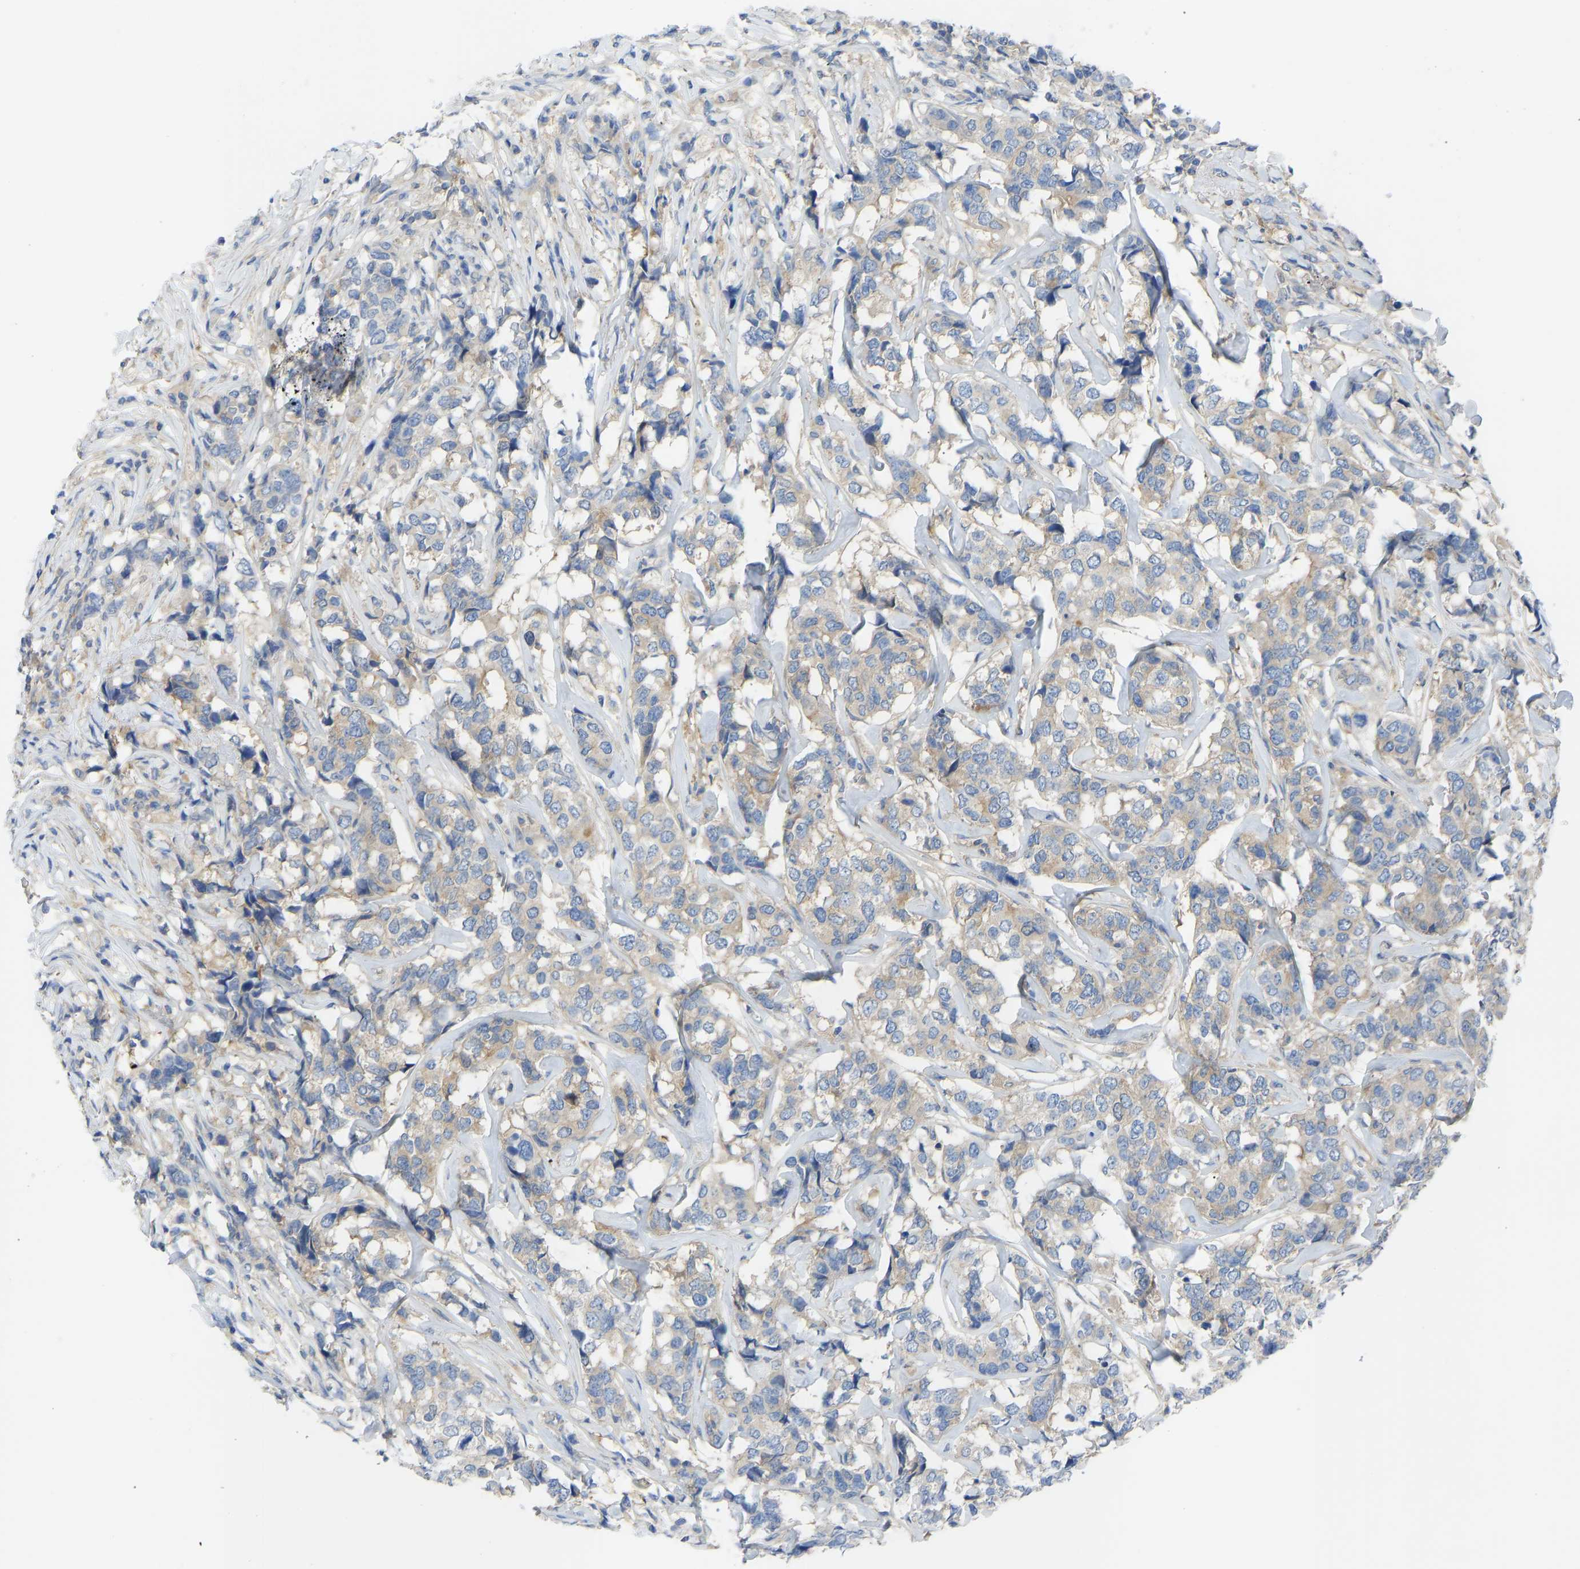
{"staining": {"intensity": "moderate", "quantity": "25%-75%", "location": "cytoplasmic/membranous"}, "tissue": "breast cancer", "cell_type": "Tumor cells", "image_type": "cancer", "snomed": [{"axis": "morphology", "description": "Lobular carcinoma"}, {"axis": "topography", "description": "Breast"}], "caption": "An image of breast lobular carcinoma stained for a protein displays moderate cytoplasmic/membranous brown staining in tumor cells.", "gene": "PPP3CA", "patient": {"sex": "female", "age": 59}}